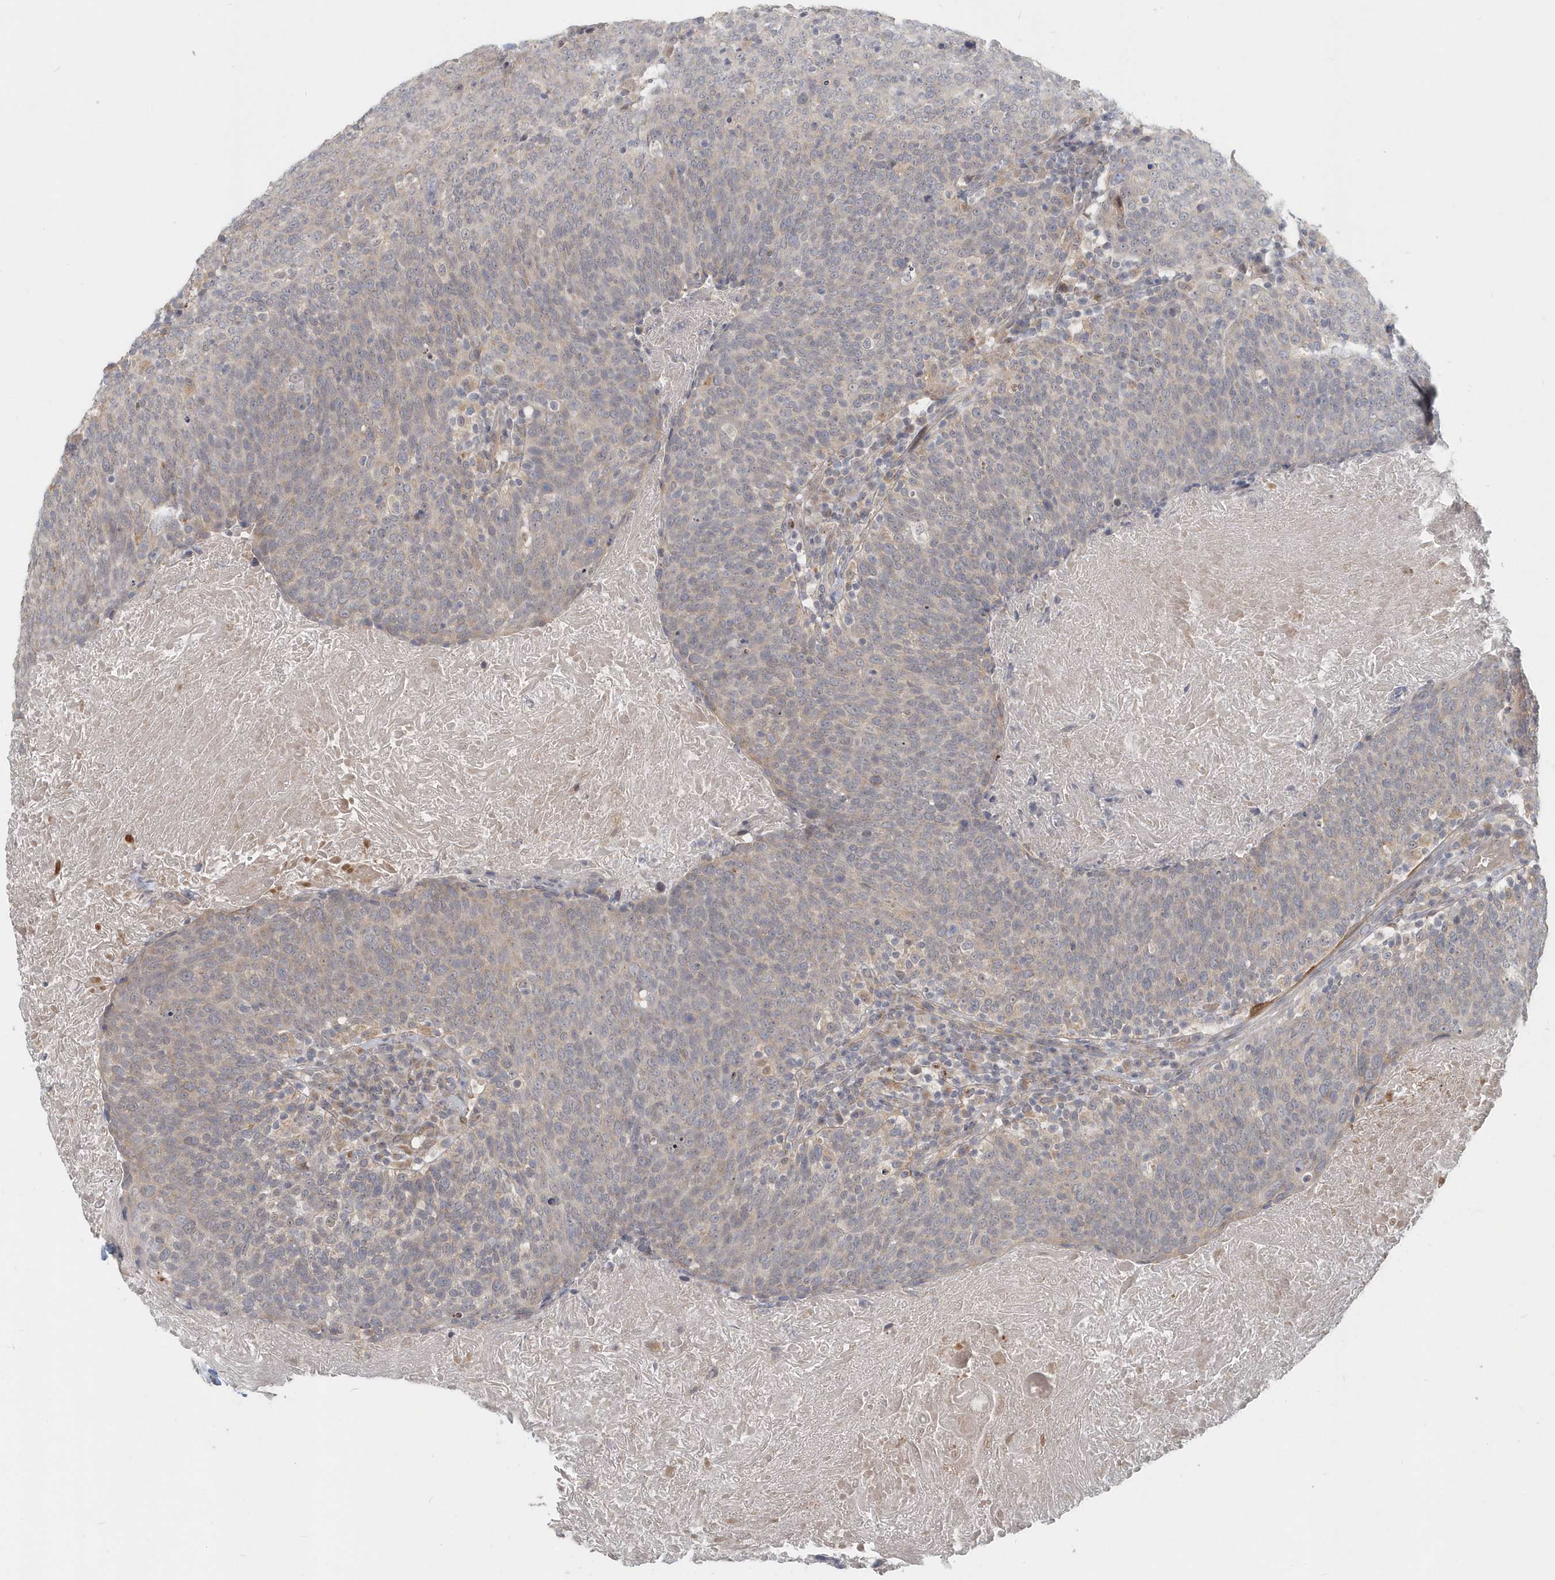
{"staining": {"intensity": "weak", "quantity": "<25%", "location": "cytoplasmic/membranous"}, "tissue": "head and neck cancer", "cell_type": "Tumor cells", "image_type": "cancer", "snomed": [{"axis": "morphology", "description": "Squamous cell carcinoma, NOS"}, {"axis": "morphology", "description": "Squamous cell carcinoma, metastatic, NOS"}, {"axis": "topography", "description": "Lymph node"}, {"axis": "topography", "description": "Head-Neck"}], "caption": "This is a histopathology image of immunohistochemistry staining of head and neck cancer (squamous cell carcinoma), which shows no expression in tumor cells. (IHC, brightfield microscopy, high magnification).", "gene": "NAPB", "patient": {"sex": "male", "age": 62}}